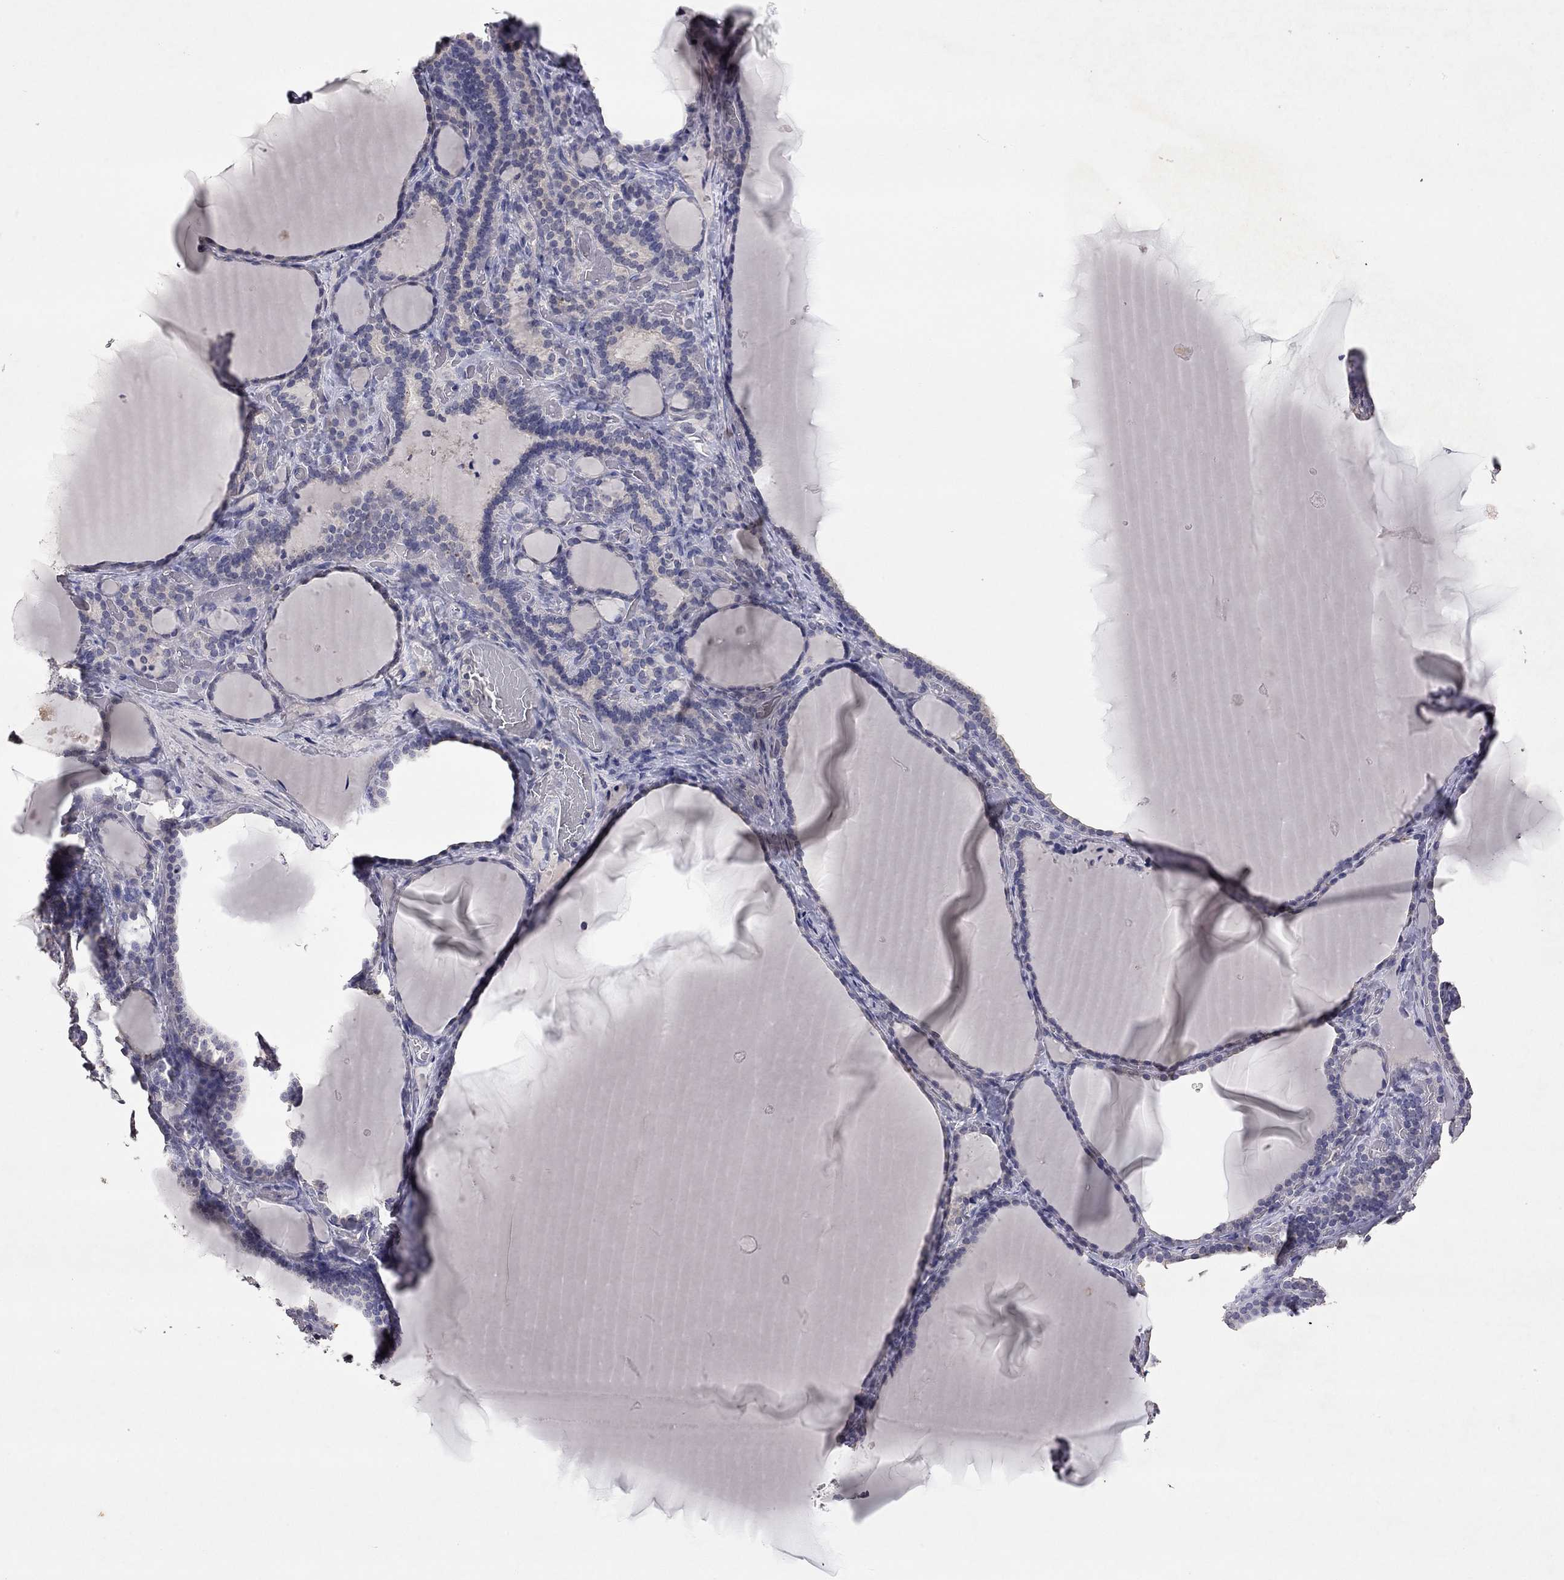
{"staining": {"intensity": "negative", "quantity": "none", "location": "none"}, "tissue": "thyroid gland", "cell_type": "Glandular cells", "image_type": "normal", "snomed": [{"axis": "morphology", "description": "Normal tissue, NOS"}, {"axis": "morphology", "description": "Hyperplasia, NOS"}, {"axis": "topography", "description": "Thyroid gland"}], "caption": "The photomicrograph displays no significant staining in glandular cells of thyroid gland.", "gene": "SYT12", "patient": {"sex": "female", "age": 27}}